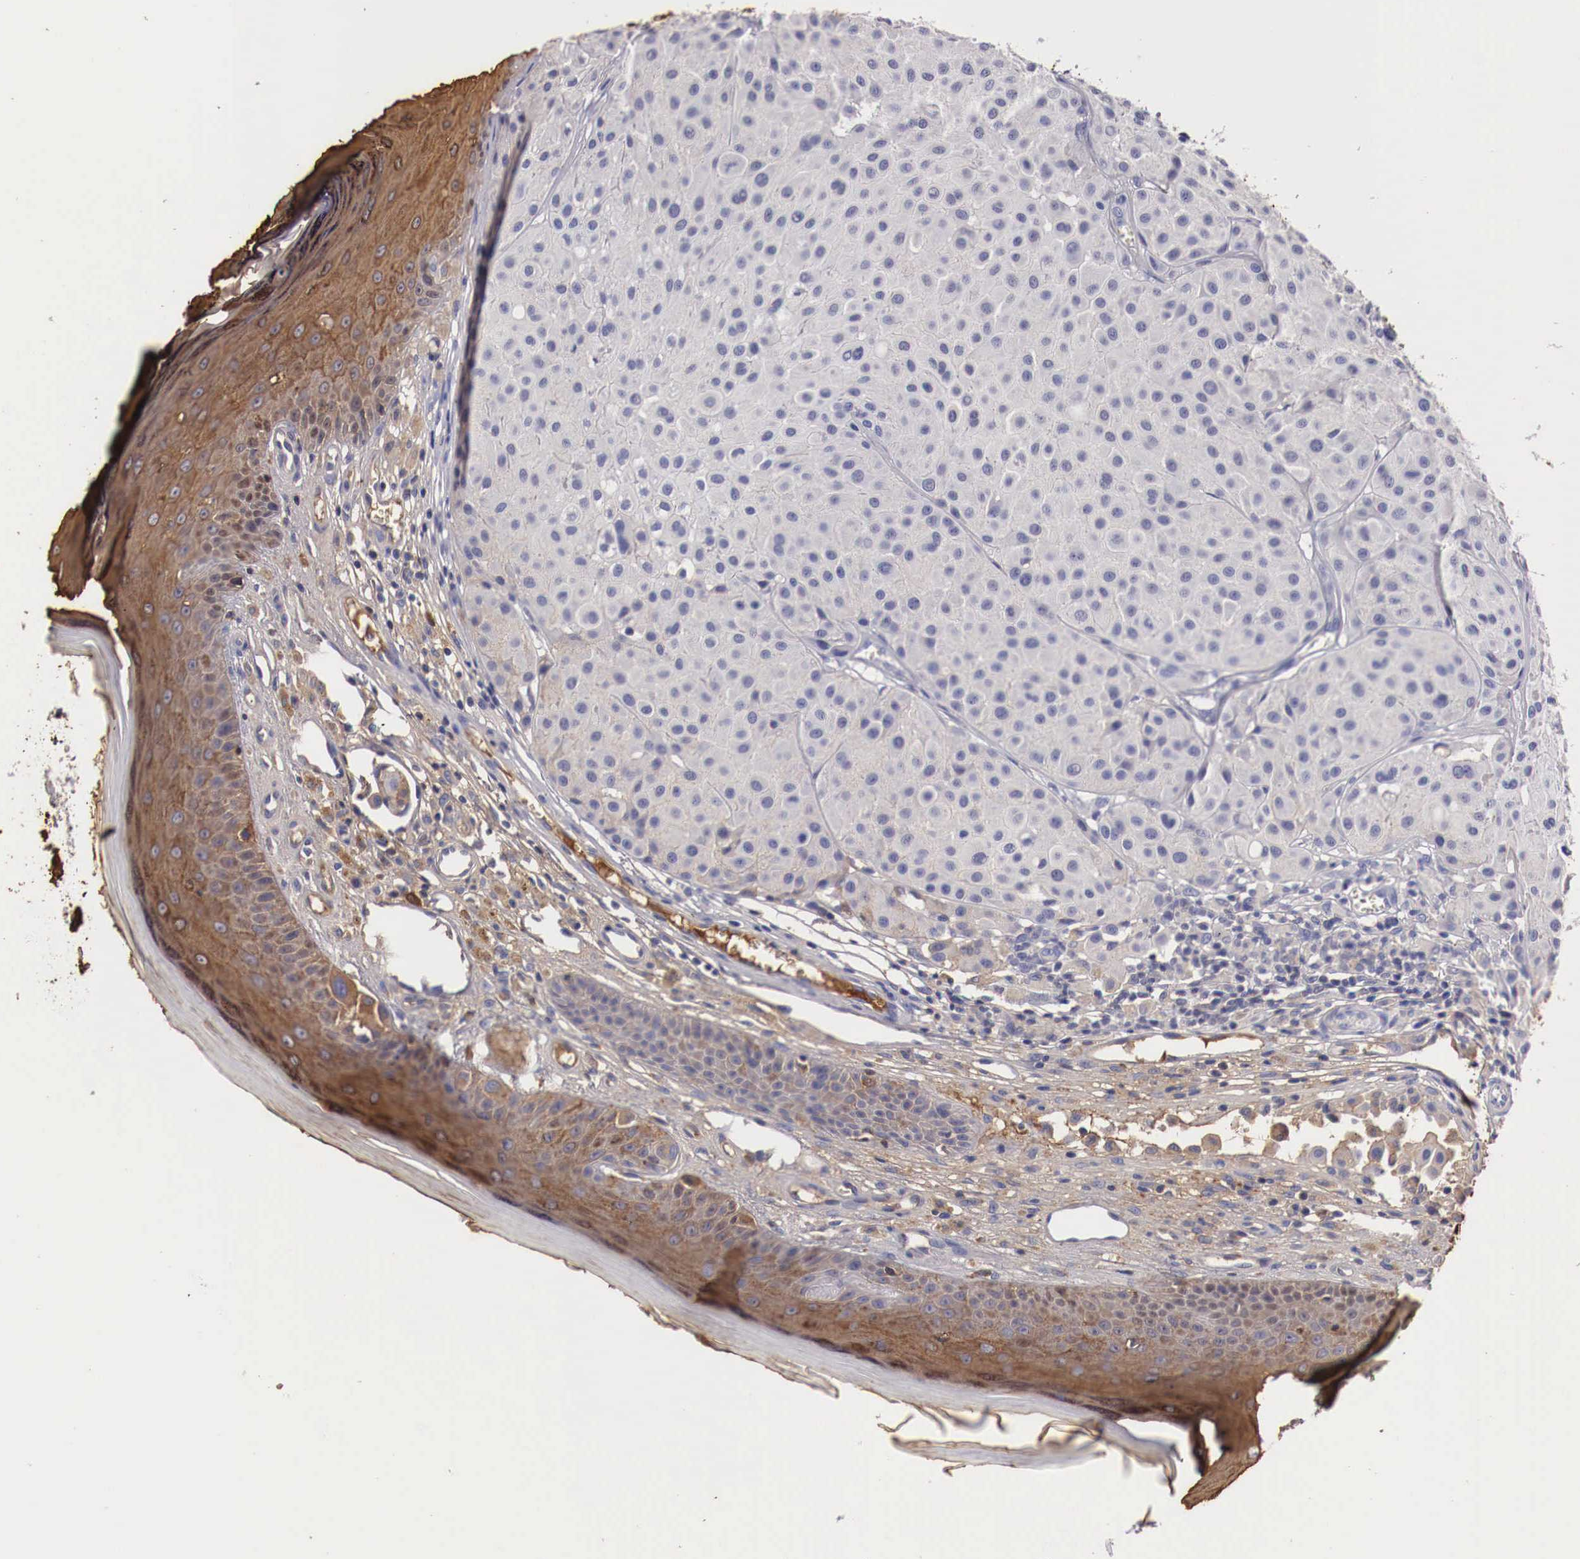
{"staining": {"intensity": "negative", "quantity": "none", "location": "none"}, "tissue": "melanoma", "cell_type": "Tumor cells", "image_type": "cancer", "snomed": [{"axis": "morphology", "description": "Malignant melanoma, NOS"}, {"axis": "topography", "description": "Skin"}], "caption": "Immunohistochemical staining of malignant melanoma demonstrates no significant positivity in tumor cells. Brightfield microscopy of IHC stained with DAB (3,3'-diaminobenzidine) (brown) and hematoxylin (blue), captured at high magnification.", "gene": "PITPNA", "patient": {"sex": "male", "age": 36}}